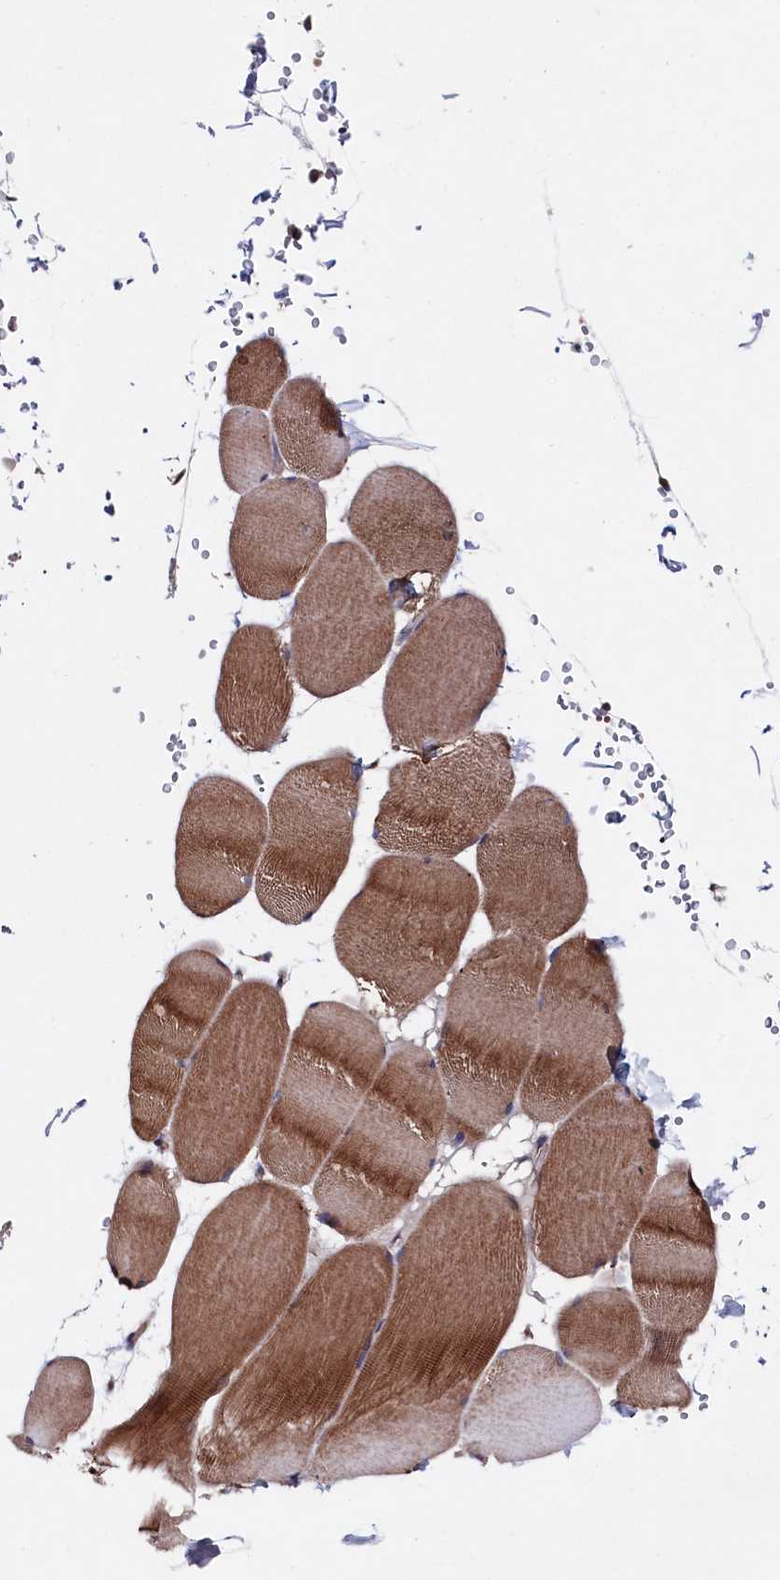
{"staining": {"intensity": "strong", "quantity": "25%-75%", "location": "cytoplasmic/membranous"}, "tissue": "skeletal muscle", "cell_type": "Myocytes", "image_type": "normal", "snomed": [{"axis": "morphology", "description": "Normal tissue, NOS"}, {"axis": "topography", "description": "Skeletal muscle"}, {"axis": "topography", "description": "Head-Neck"}], "caption": "This micrograph reveals immunohistochemistry (IHC) staining of normal skeletal muscle, with high strong cytoplasmic/membranous expression in about 25%-75% of myocytes.", "gene": "SUPV3L1", "patient": {"sex": "male", "age": 66}}